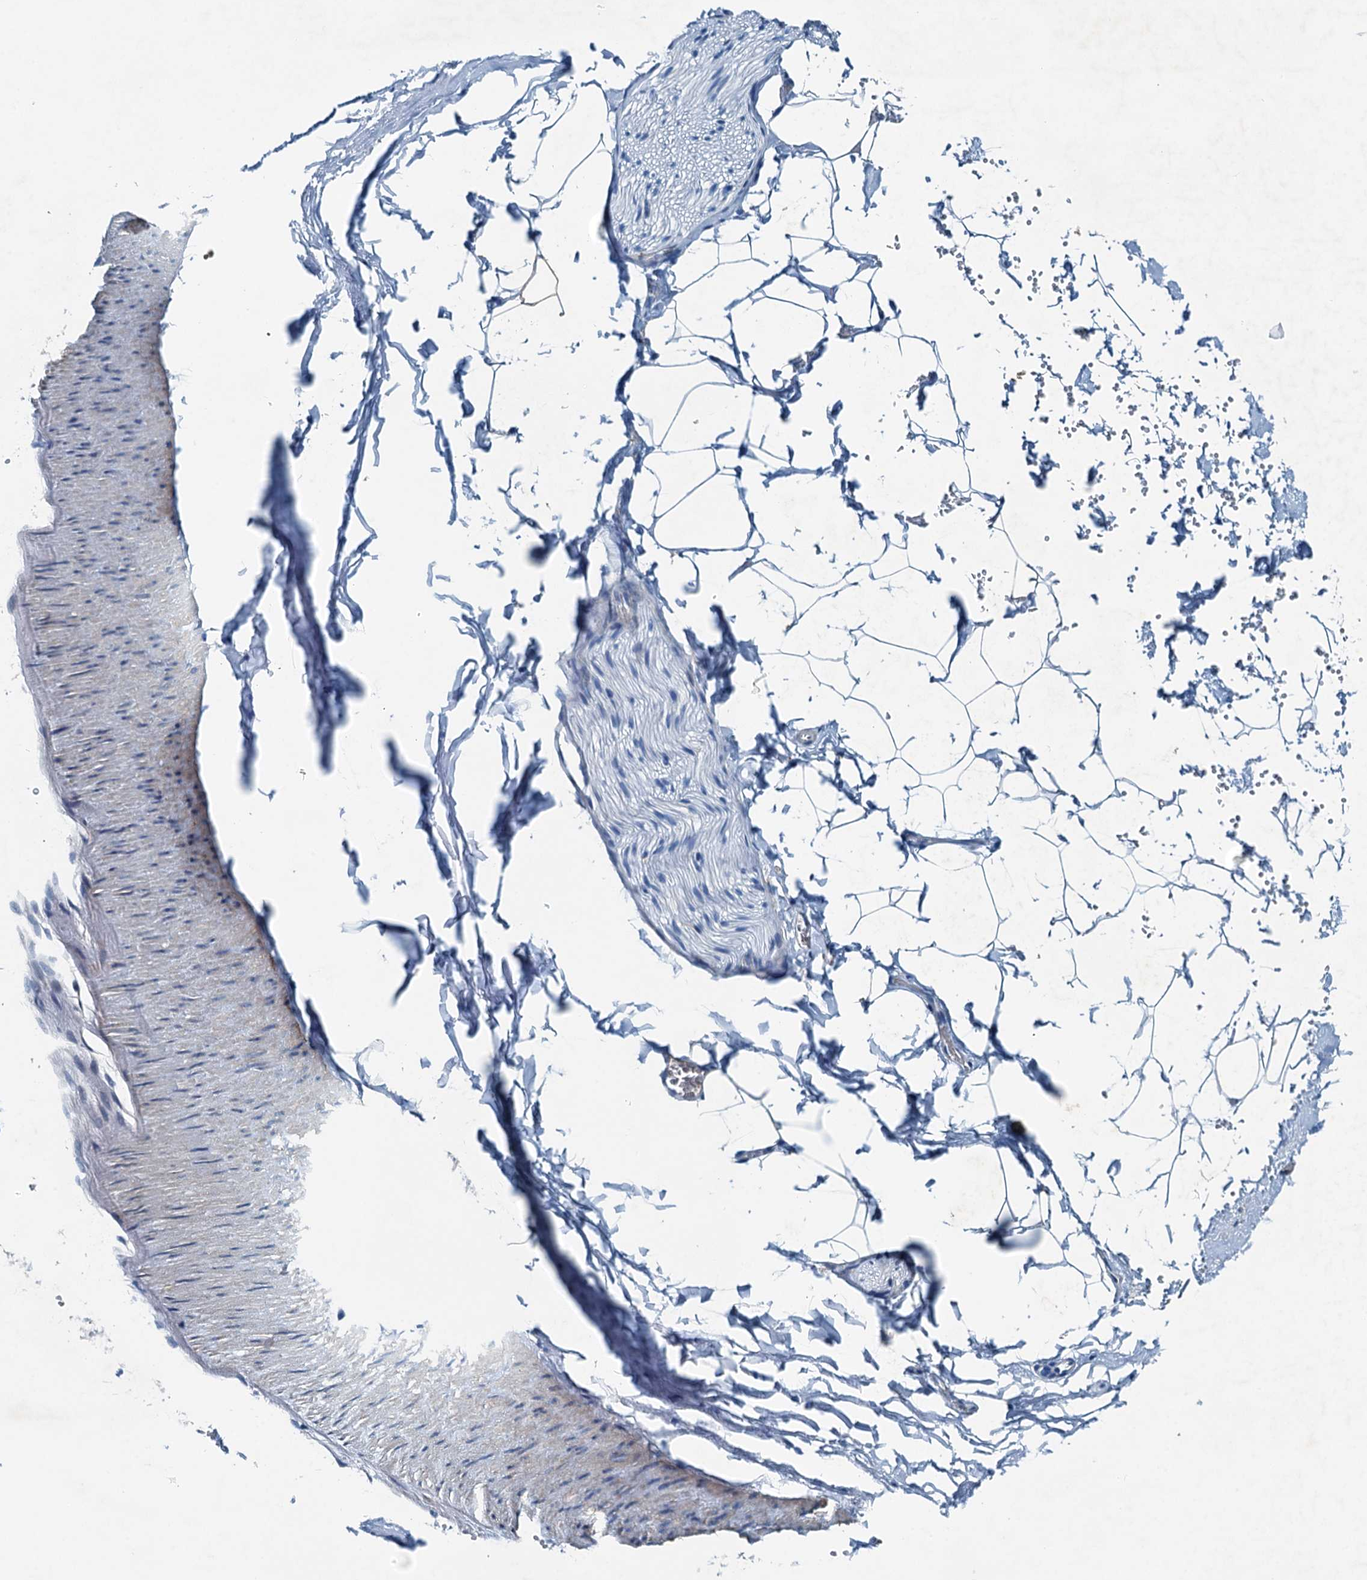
{"staining": {"intensity": "negative", "quantity": "none", "location": "none"}, "tissue": "adipose tissue", "cell_type": "Adipocytes", "image_type": "normal", "snomed": [{"axis": "morphology", "description": "Normal tissue, NOS"}, {"axis": "topography", "description": "Gallbladder"}, {"axis": "topography", "description": "Peripheral nerve tissue"}], "caption": "The histopathology image exhibits no staining of adipocytes in normal adipose tissue. (DAB immunohistochemistry (IHC) visualized using brightfield microscopy, high magnification).", "gene": "RAB3IL1", "patient": {"sex": "male", "age": 38}}